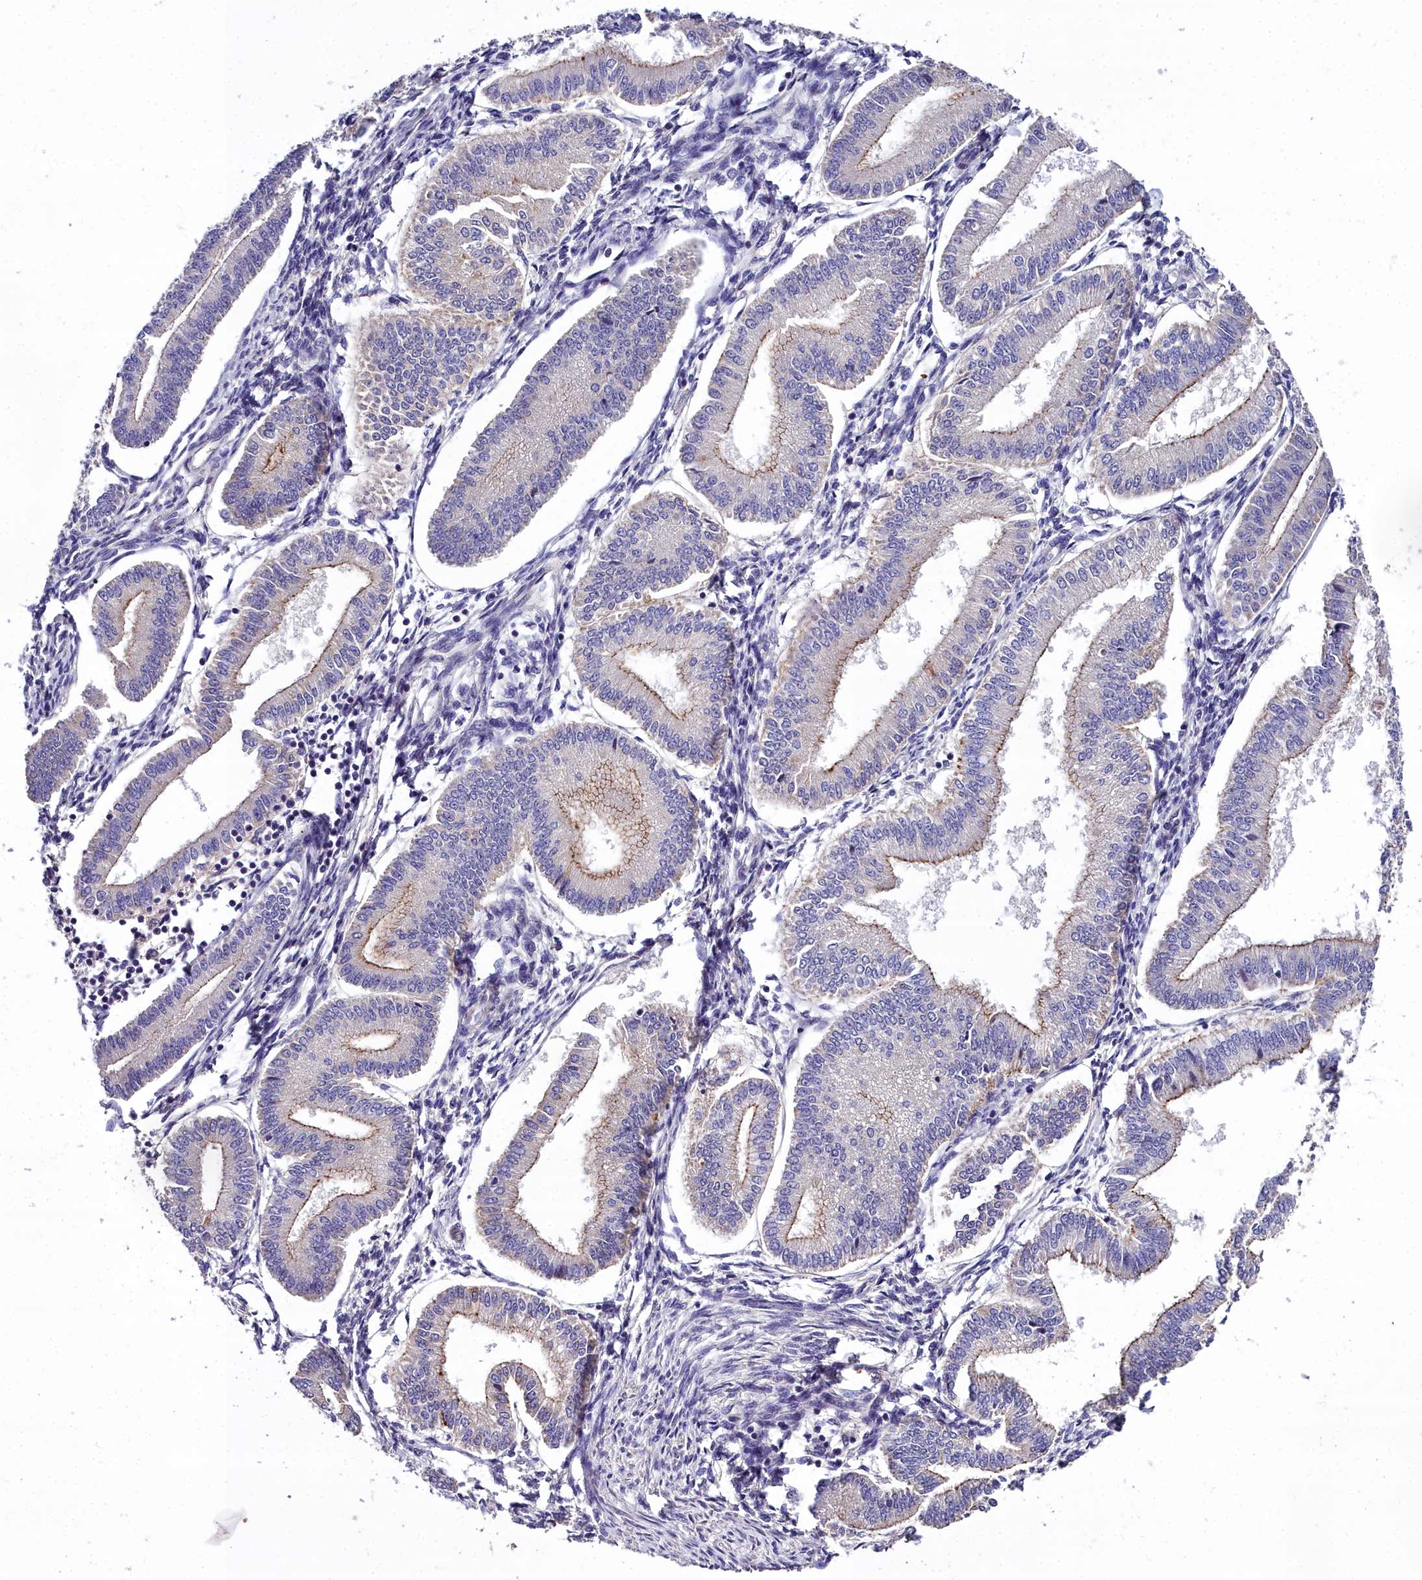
{"staining": {"intensity": "negative", "quantity": "none", "location": "none"}, "tissue": "endometrium", "cell_type": "Cells in endometrial stroma", "image_type": "normal", "snomed": [{"axis": "morphology", "description": "Normal tissue, NOS"}, {"axis": "topography", "description": "Endometrium"}], "caption": "Photomicrograph shows no protein staining in cells in endometrial stroma of normal endometrium. Brightfield microscopy of immunohistochemistry (IHC) stained with DAB (brown) and hematoxylin (blue), captured at high magnification.", "gene": "NT5M", "patient": {"sex": "female", "age": 39}}